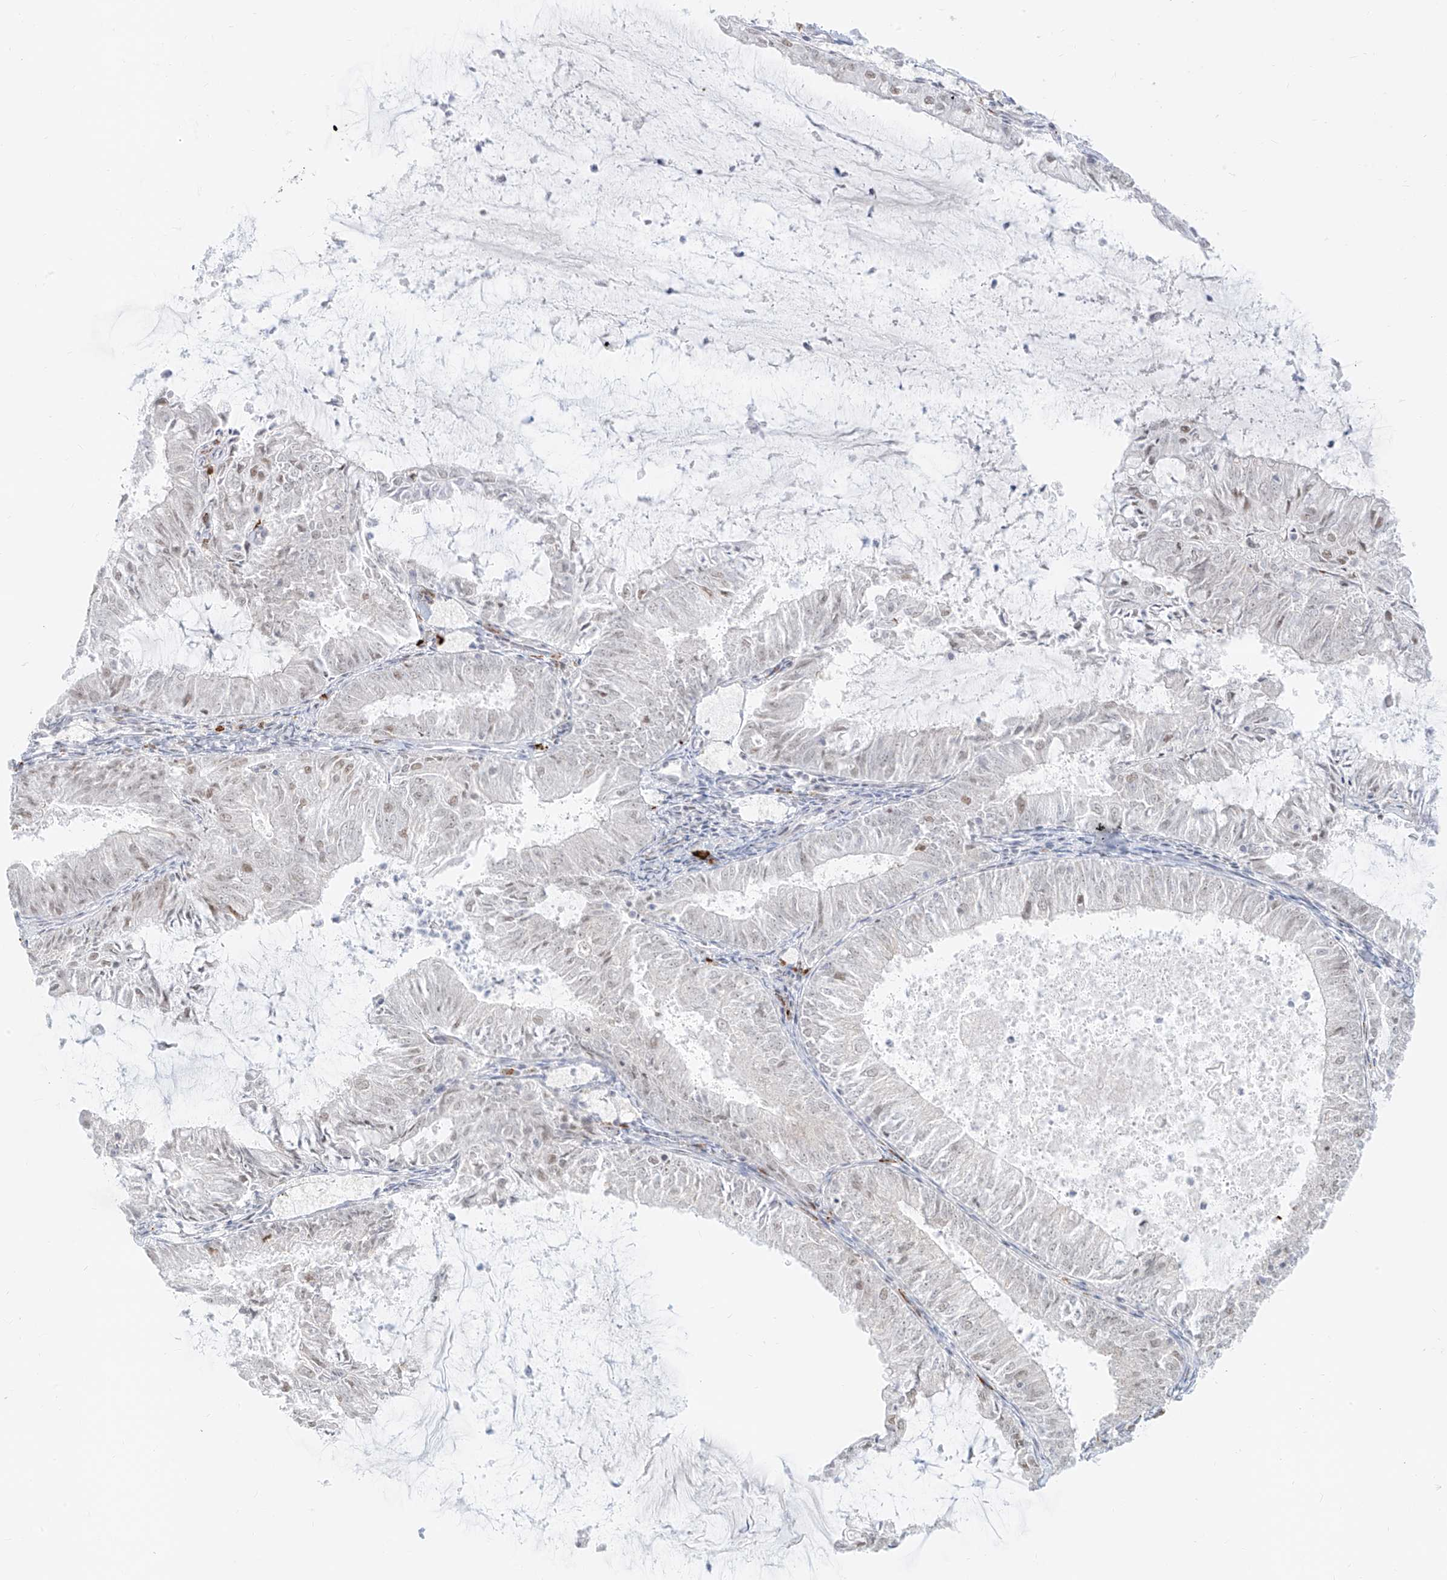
{"staining": {"intensity": "negative", "quantity": "none", "location": "none"}, "tissue": "endometrial cancer", "cell_type": "Tumor cells", "image_type": "cancer", "snomed": [{"axis": "morphology", "description": "Adenocarcinoma, NOS"}, {"axis": "topography", "description": "Endometrium"}], "caption": "Protein analysis of endometrial cancer (adenocarcinoma) exhibits no significant staining in tumor cells.", "gene": "SUPT5H", "patient": {"sex": "female", "age": 57}}